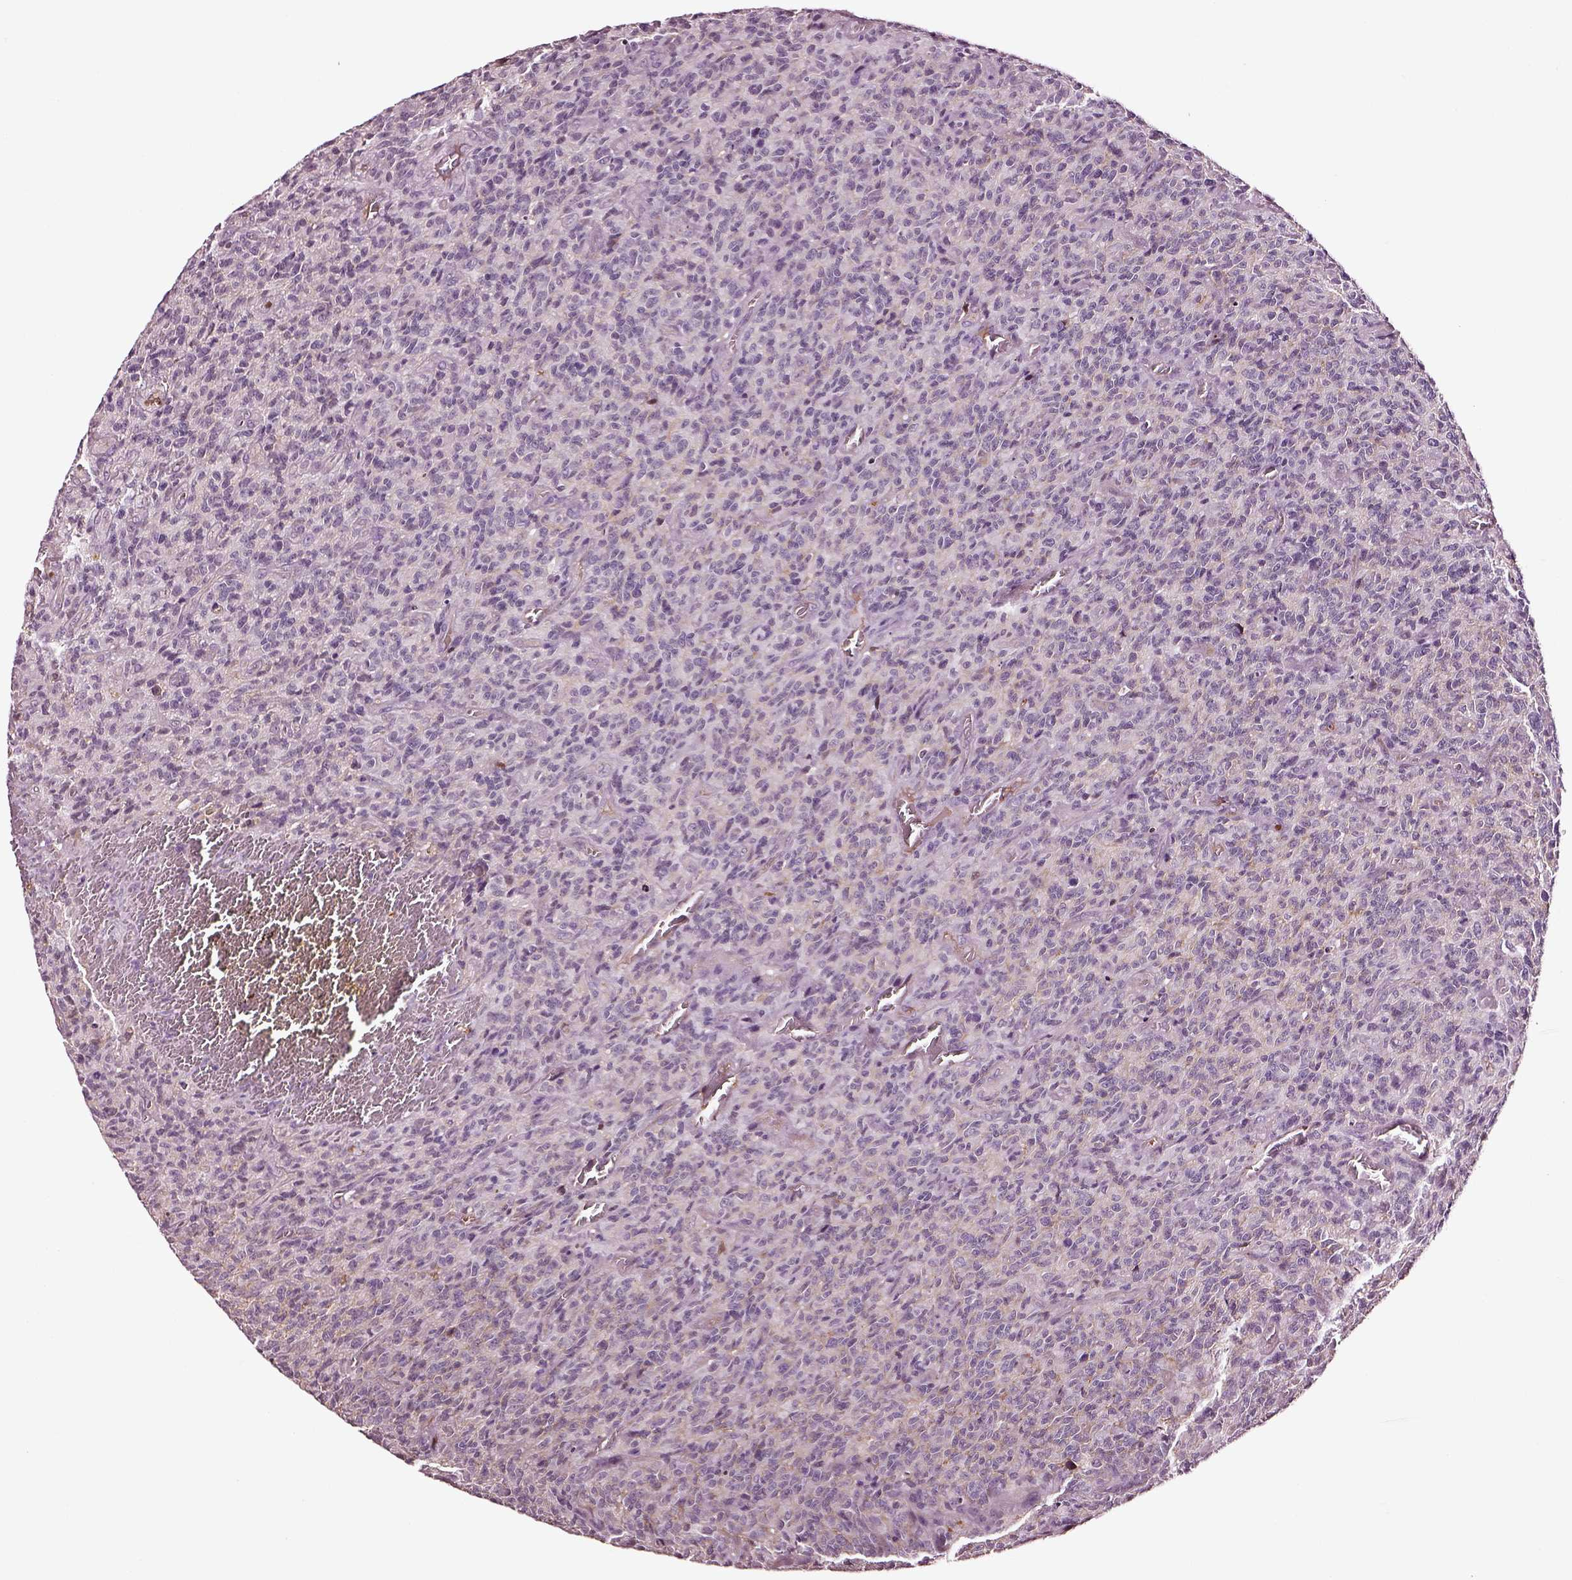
{"staining": {"intensity": "negative", "quantity": "none", "location": "none"}, "tissue": "glioma", "cell_type": "Tumor cells", "image_type": "cancer", "snomed": [{"axis": "morphology", "description": "Glioma, malignant, High grade"}, {"axis": "topography", "description": "Brain"}], "caption": "Tumor cells show no significant staining in malignant glioma (high-grade).", "gene": "TF", "patient": {"sex": "male", "age": 76}}